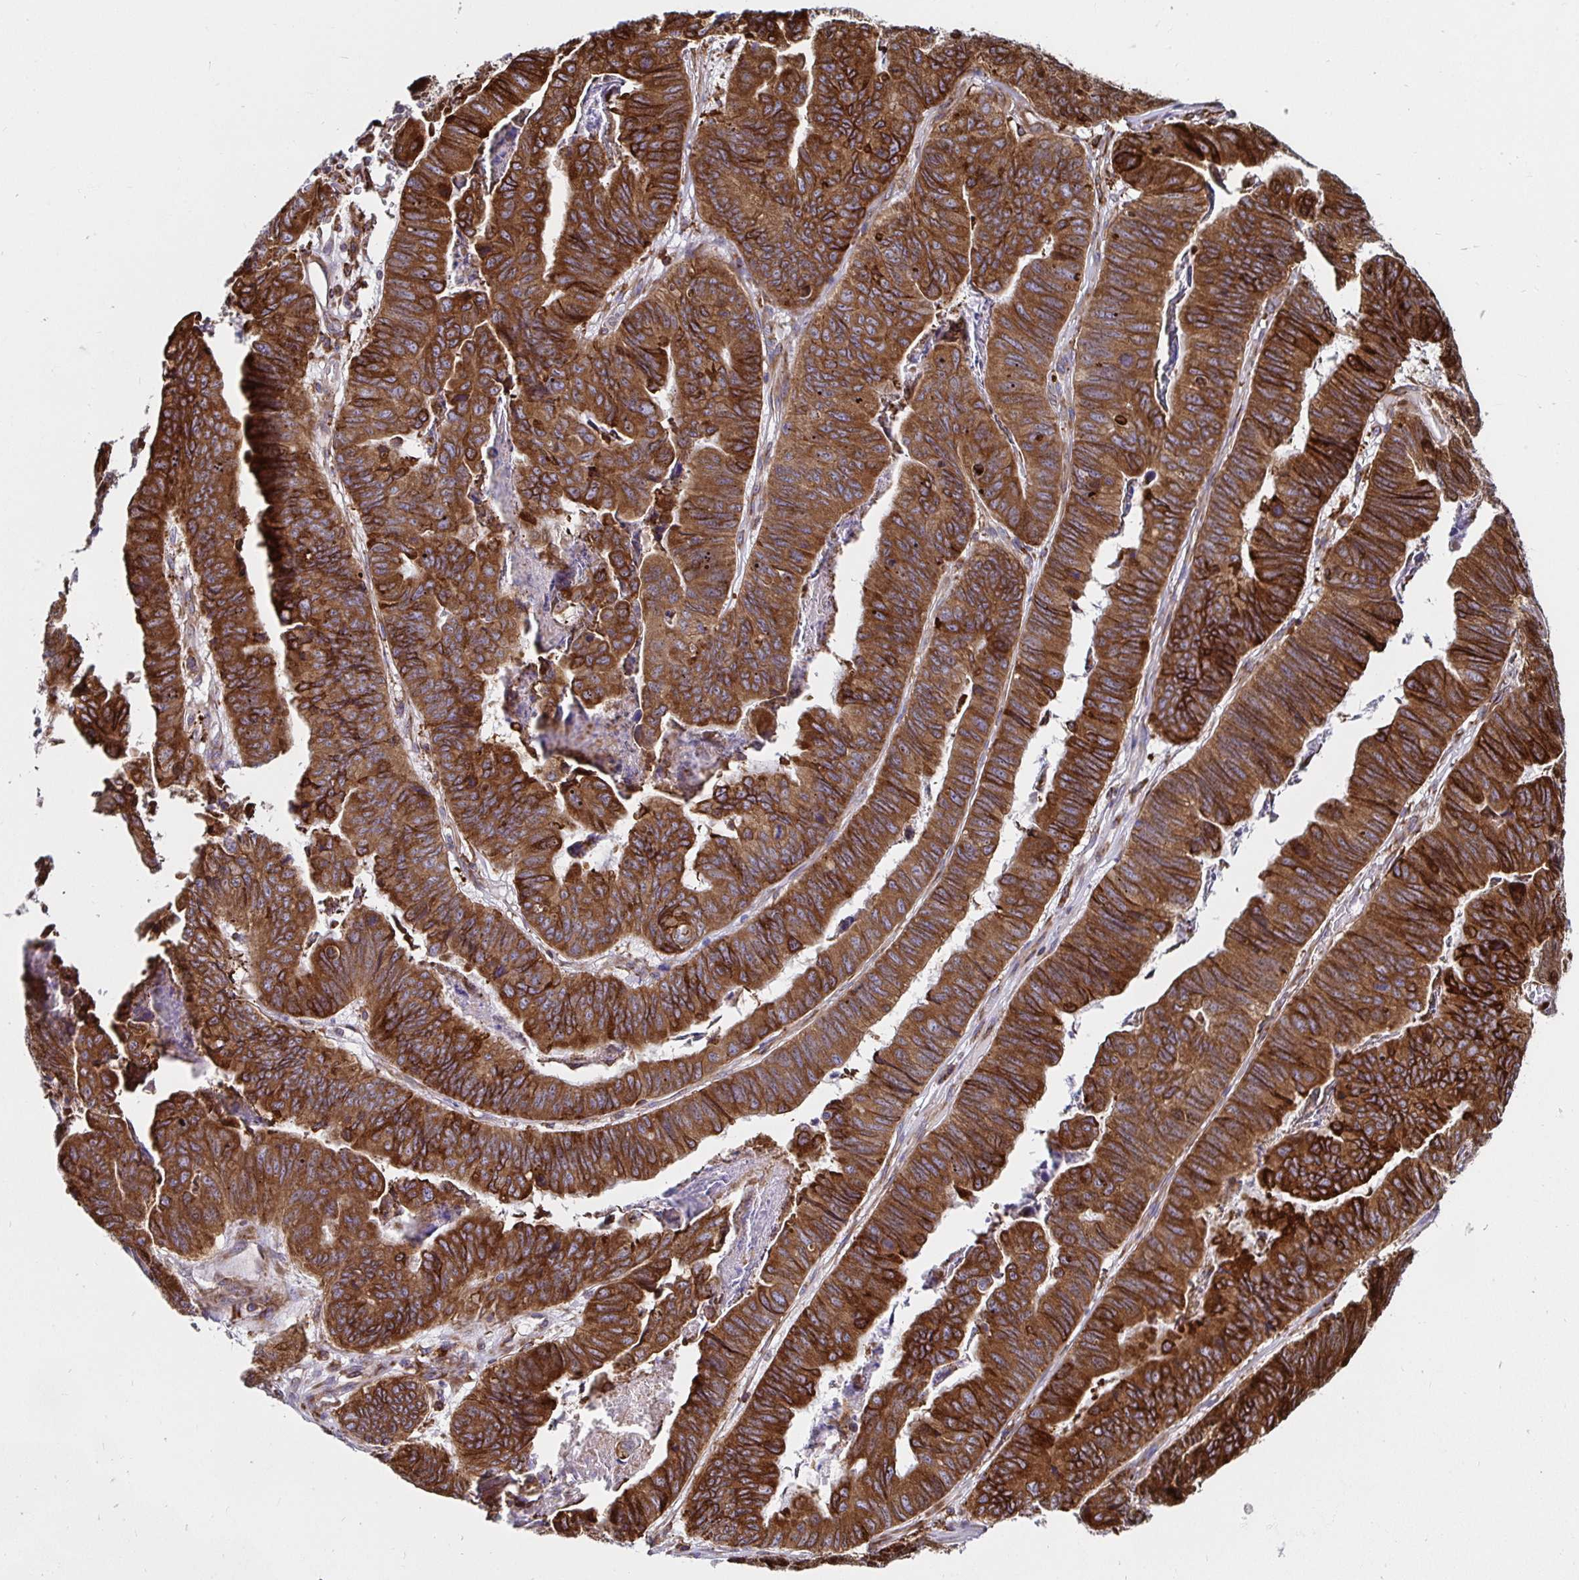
{"staining": {"intensity": "strong", "quantity": ">75%", "location": "cytoplasmic/membranous"}, "tissue": "stomach cancer", "cell_type": "Tumor cells", "image_type": "cancer", "snomed": [{"axis": "morphology", "description": "Adenocarcinoma, NOS"}, {"axis": "topography", "description": "Stomach, lower"}], "caption": "Strong cytoplasmic/membranous positivity is seen in about >75% of tumor cells in stomach cancer.", "gene": "SMYD3", "patient": {"sex": "male", "age": 77}}